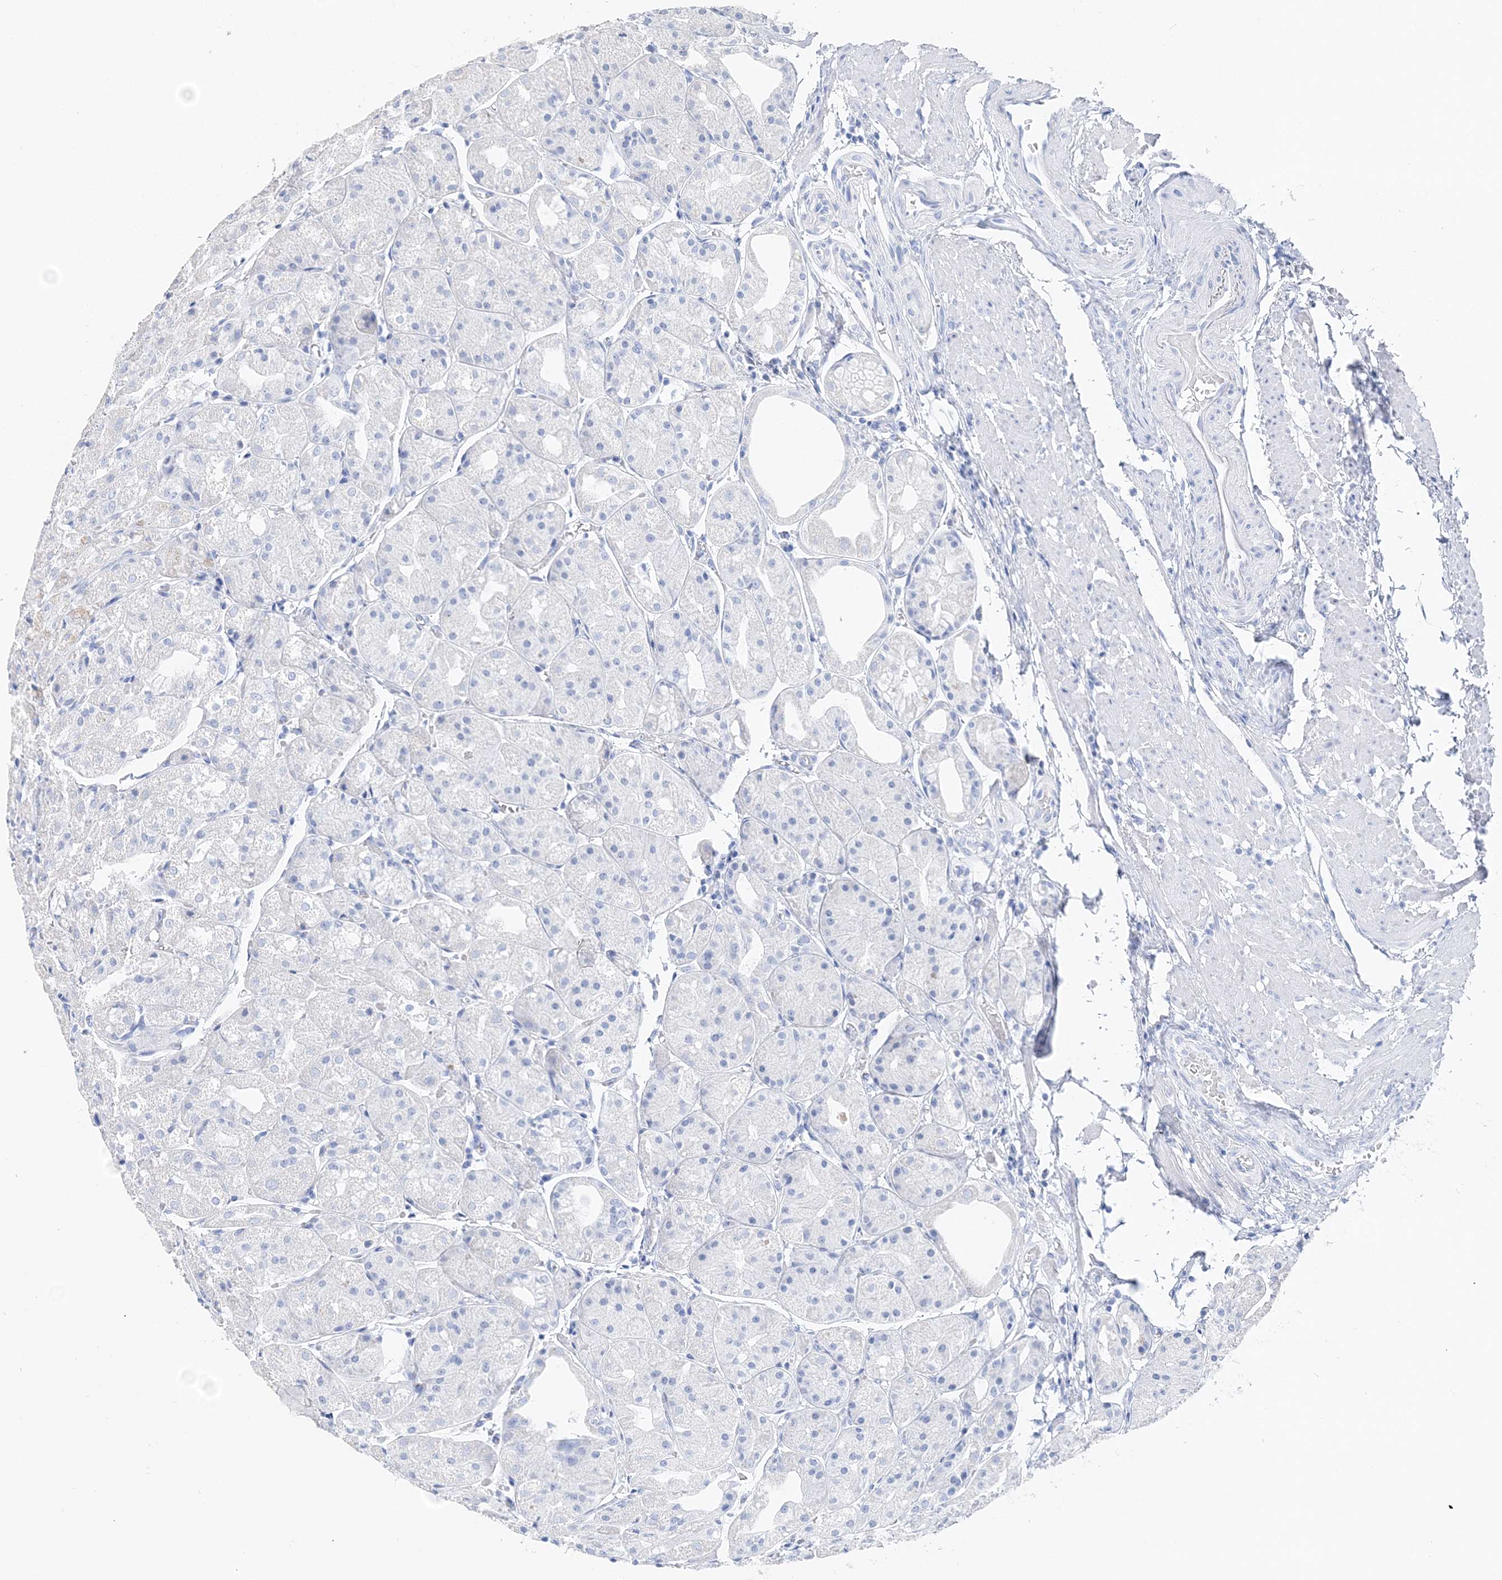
{"staining": {"intensity": "negative", "quantity": "none", "location": "none"}, "tissue": "stomach", "cell_type": "Glandular cells", "image_type": "normal", "snomed": [{"axis": "morphology", "description": "Normal tissue, NOS"}, {"axis": "topography", "description": "Stomach, upper"}], "caption": "This is an IHC micrograph of benign human stomach. There is no positivity in glandular cells.", "gene": "TSPYL6", "patient": {"sex": "male", "age": 72}}